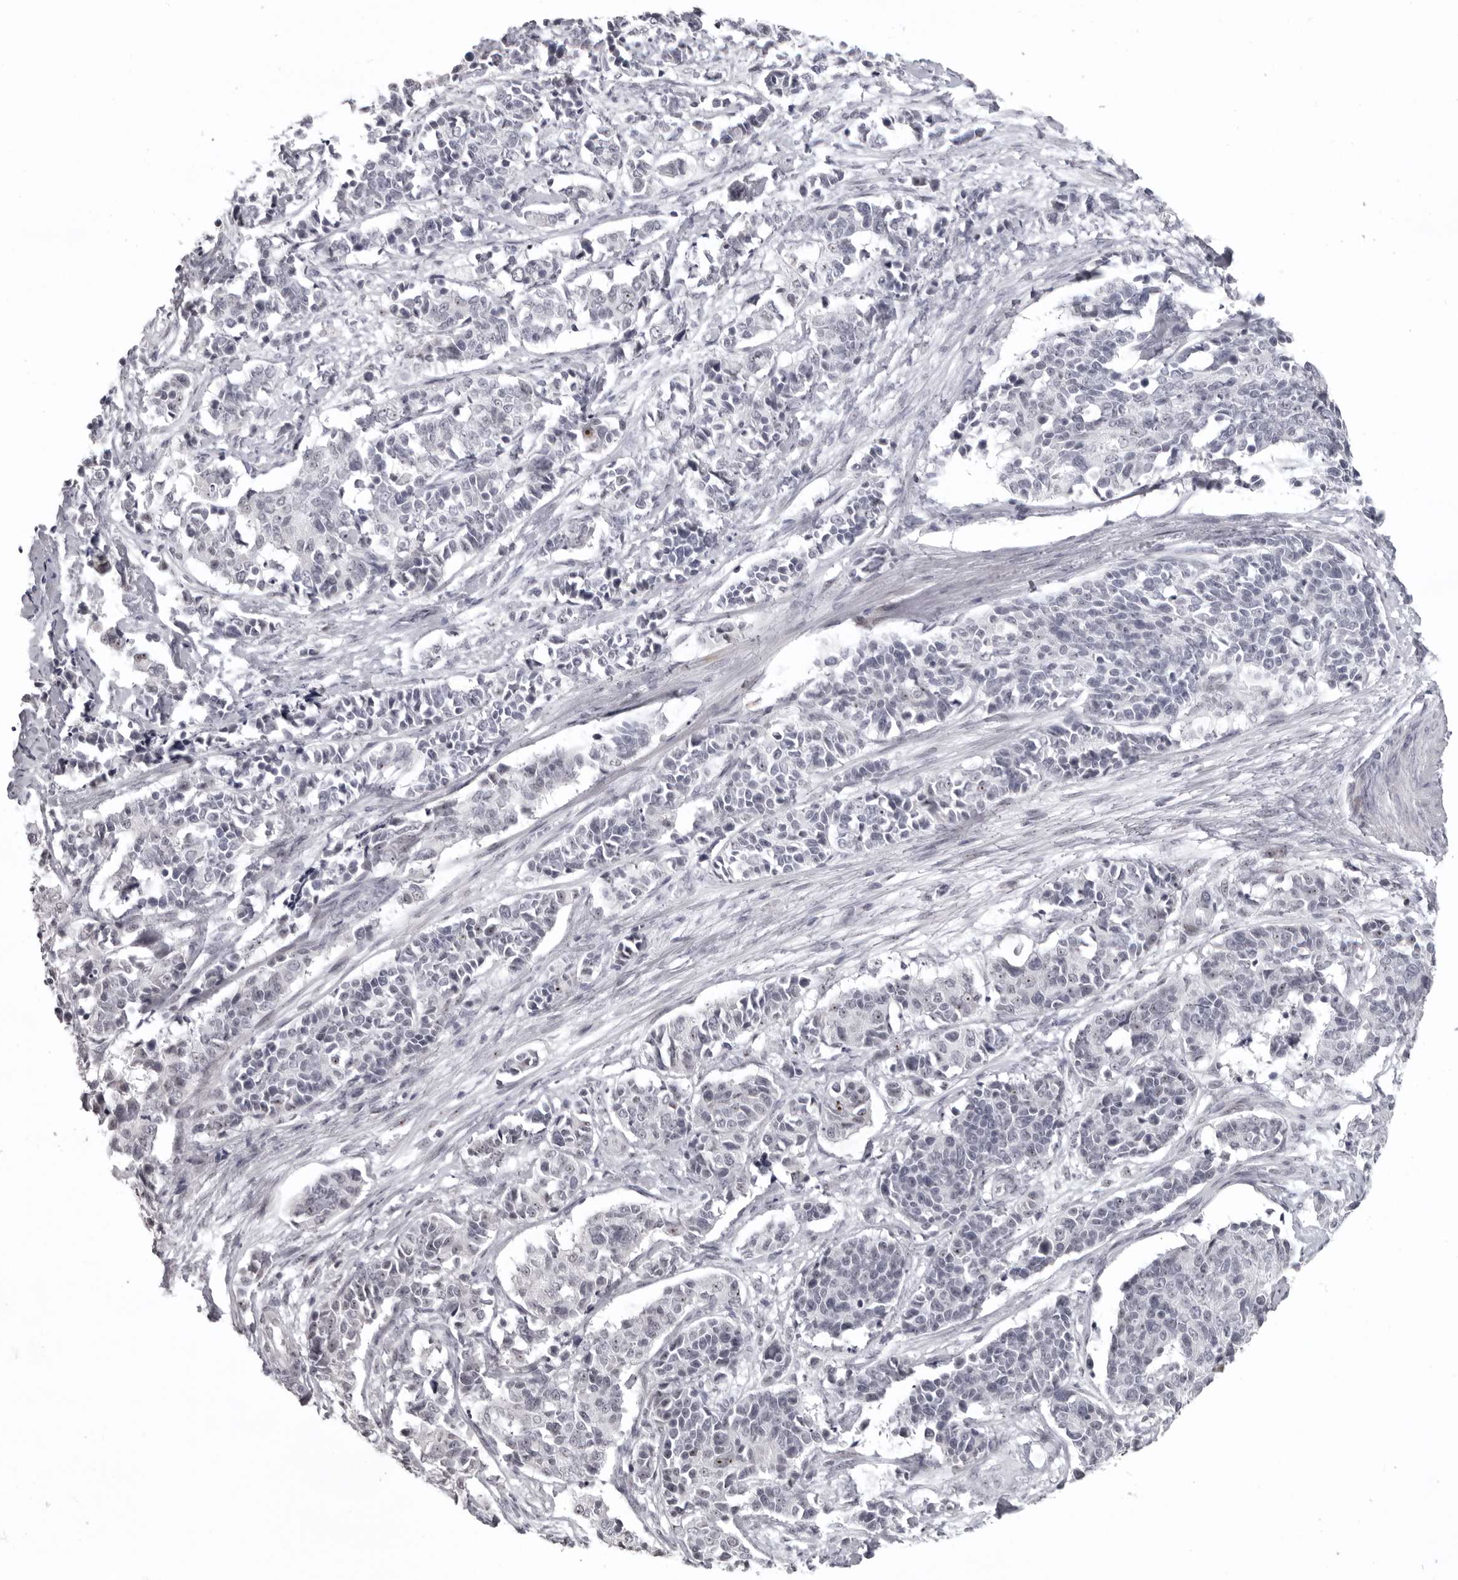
{"staining": {"intensity": "negative", "quantity": "none", "location": "none"}, "tissue": "cervical cancer", "cell_type": "Tumor cells", "image_type": "cancer", "snomed": [{"axis": "morphology", "description": "Normal tissue, NOS"}, {"axis": "morphology", "description": "Squamous cell carcinoma, NOS"}, {"axis": "topography", "description": "Cervix"}], "caption": "The IHC photomicrograph has no significant positivity in tumor cells of cervical cancer tissue.", "gene": "HELZ", "patient": {"sex": "female", "age": 35}}